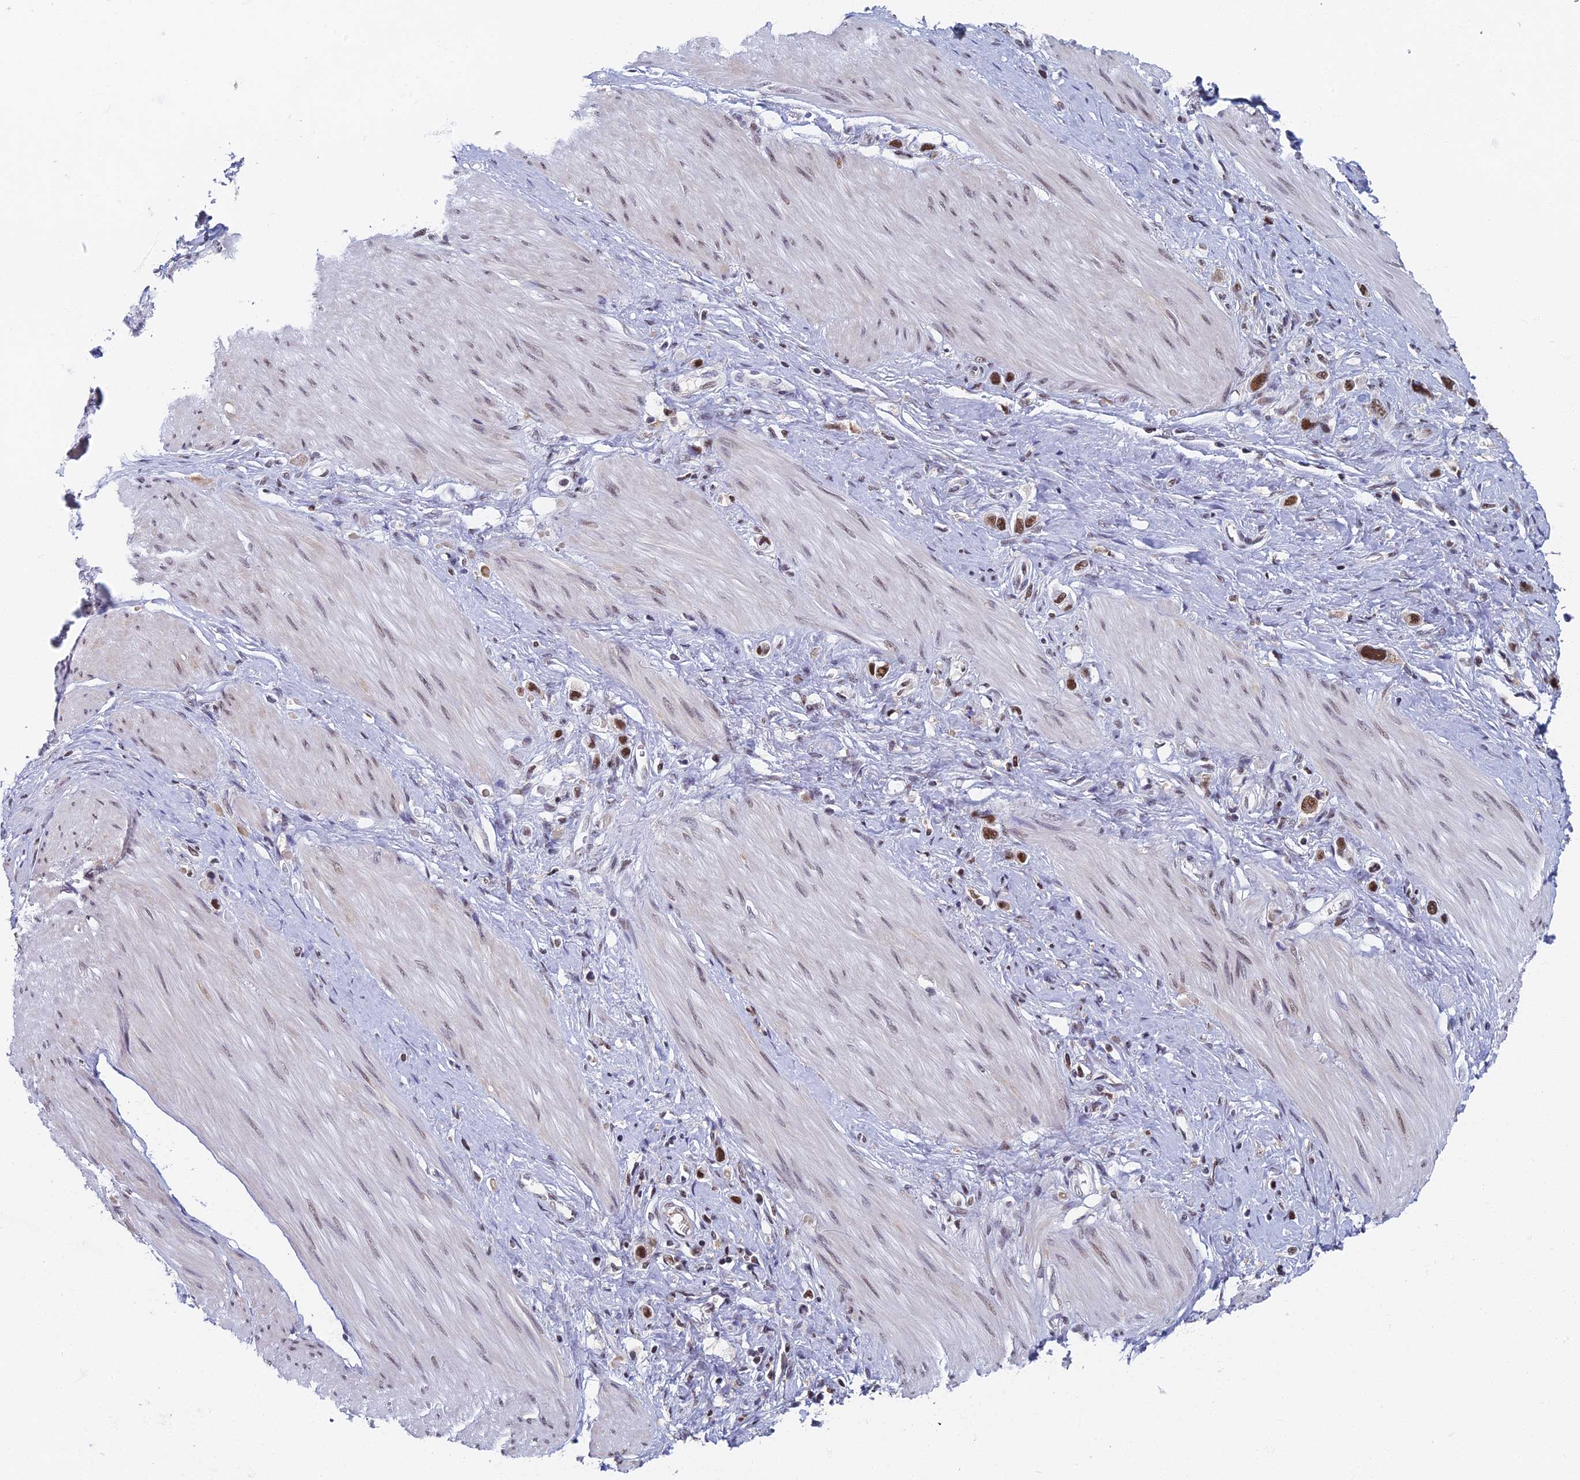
{"staining": {"intensity": "moderate", "quantity": ">75%", "location": "nuclear"}, "tissue": "stomach cancer", "cell_type": "Tumor cells", "image_type": "cancer", "snomed": [{"axis": "morphology", "description": "Adenocarcinoma, NOS"}, {"axis": "topography", "description": "Stomach"}], "caption": "Protein staining by IHC exhibits moderate nuclear expression in about >75% of tumor cells in stomach cancer (adenocarcinoma). The protein is shown in brown color, while the nuclei are stained blue.", "gene": "TAF13", "patient": {"sex": "female", "age": 65}}